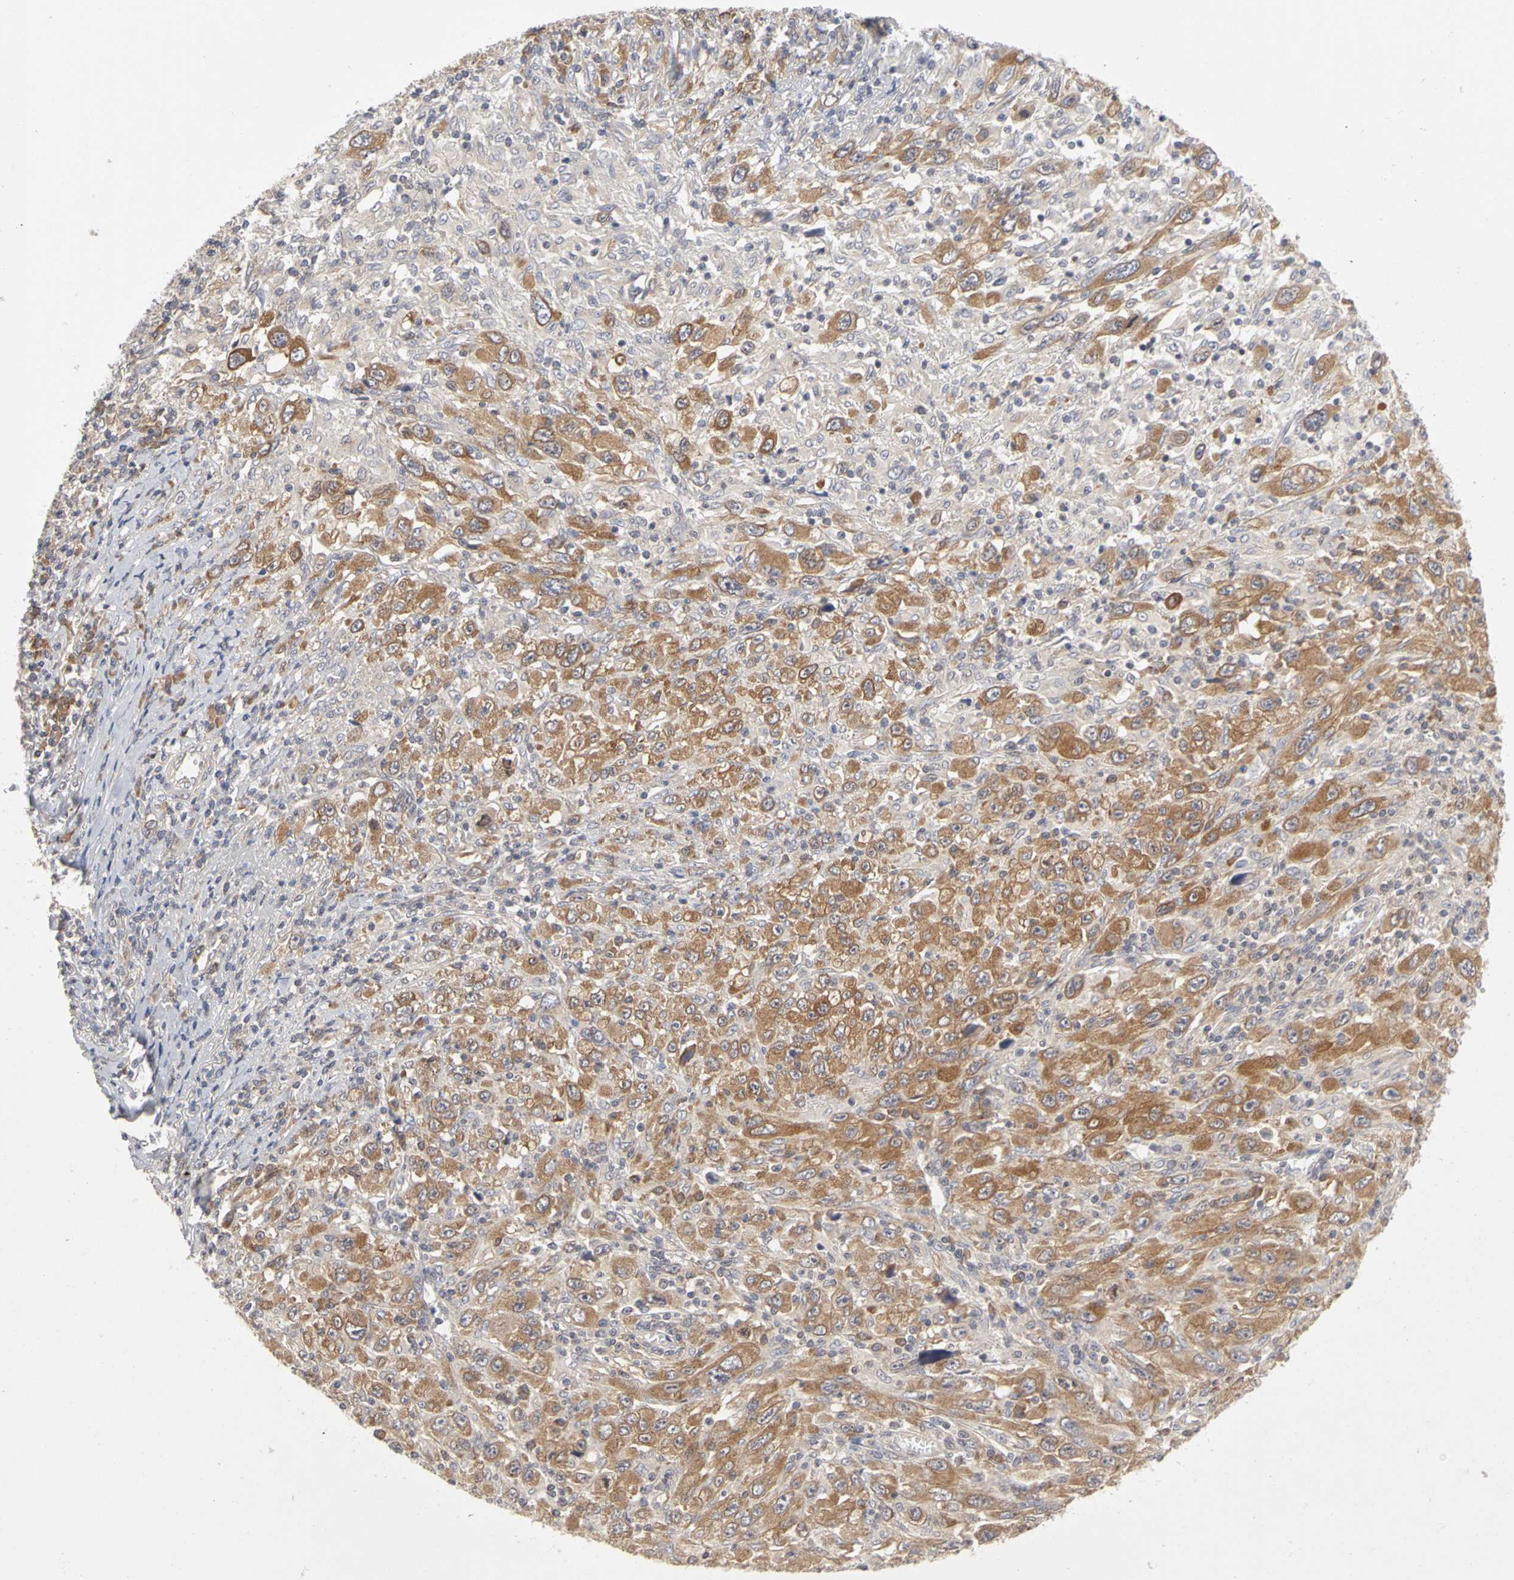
{"staining": {"intensity": "moderate", "quantity": ">75%", "location": "cytoplasmic/membranous"}, "tissue": "melanoma", "cell_type": "Tumor cells", "image_type": "cancer", "snomed": [{"axis": "morphology", "description": "Malignant melanoma, Metastatic site"}, {"axis": "topography", "description": "Skin"}], "caption": "Tumor cells reveal moderate cytoplasmic/membranous staining in about >75% of cells in melanoma. (DAB IHC, brown staining for protein, blue staining for nuclei).", "gene": "IRAK1", "patient": {"sex": "female", "age": 56}}